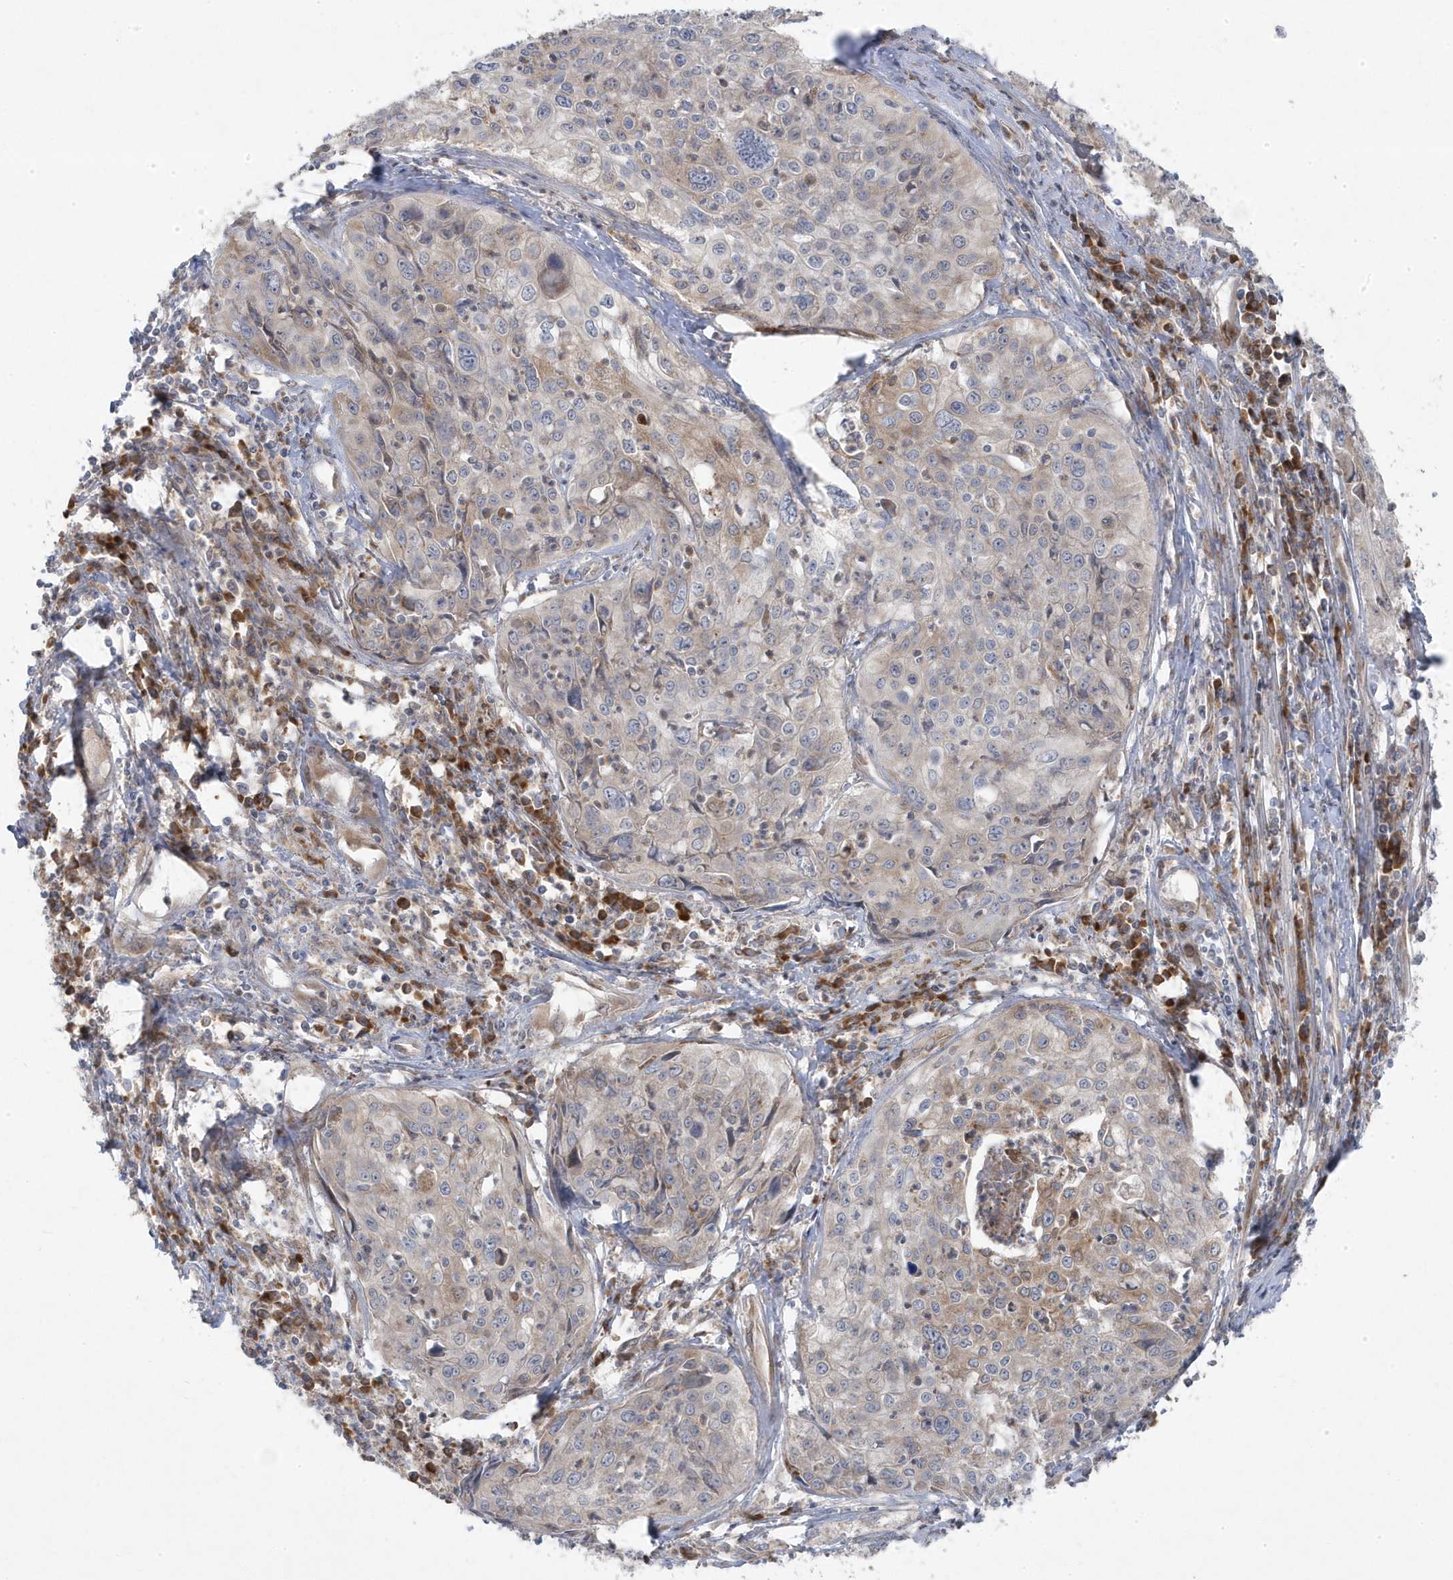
{"staining": {"intensity": "negative", "quantity": "none", "location": "none"}, "tissue": "cervical cancer", "cell_type": "Tumor cells", "image_type": "cancer", "snomed": [{"axis": "morphology", "description": "Squamous cell carcinoma, NOS"}, {"axis": "topography", "description": "Cervix"}], "caption": "A high-resolution photomicrograph shows IHC staining of cervical cancer, which reveals no significant expression in tumor cells. (DAB (3,3'-diaminobenzidine) IHC visualized using brightfield microscopy, high magnification).", "gene": "ZNF654", "patient": {"sex": "female", "age": 31}}